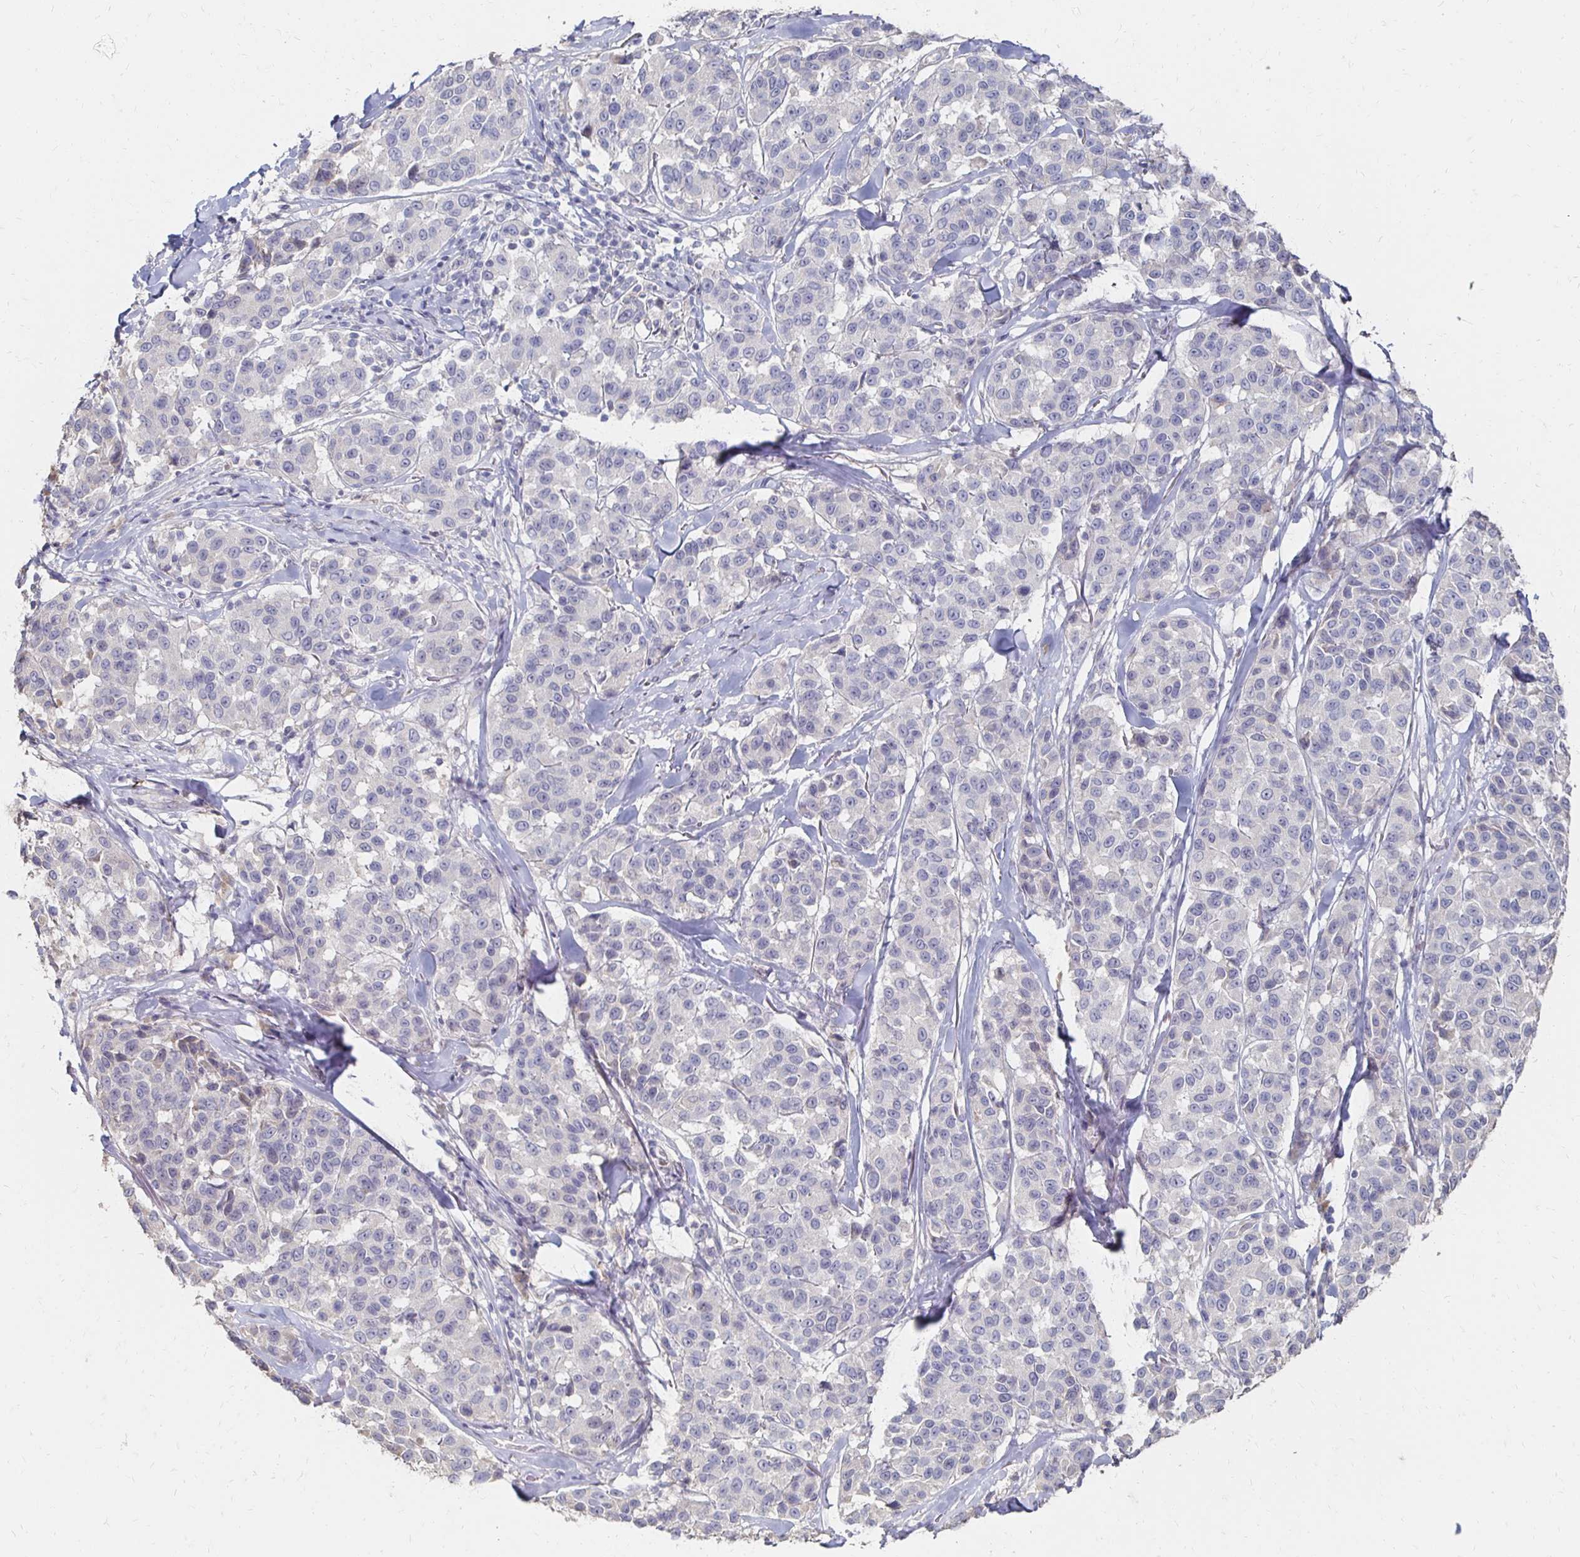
{"staining": {"intensity": "negative", "quantity": "none", "location": "none"}, "tissue": "melanoma", "cell_type": "Tumor cells", "image_type": "cancer", "snomed": [{"axis": "morphology", "description": "Malignant melanoma, NOS"}, {"axis": "topography", "description": "Skin"}], "caption": "DAB (3,3'-diaminobenzidine) immunohistochemical staining of human malignant melanoma displays no significant positivity in tumor cells. (DAB immunohistochemistry, high magnification).", "gene": "ZNF727", "patient": {"sex": "female", "age": 66}}